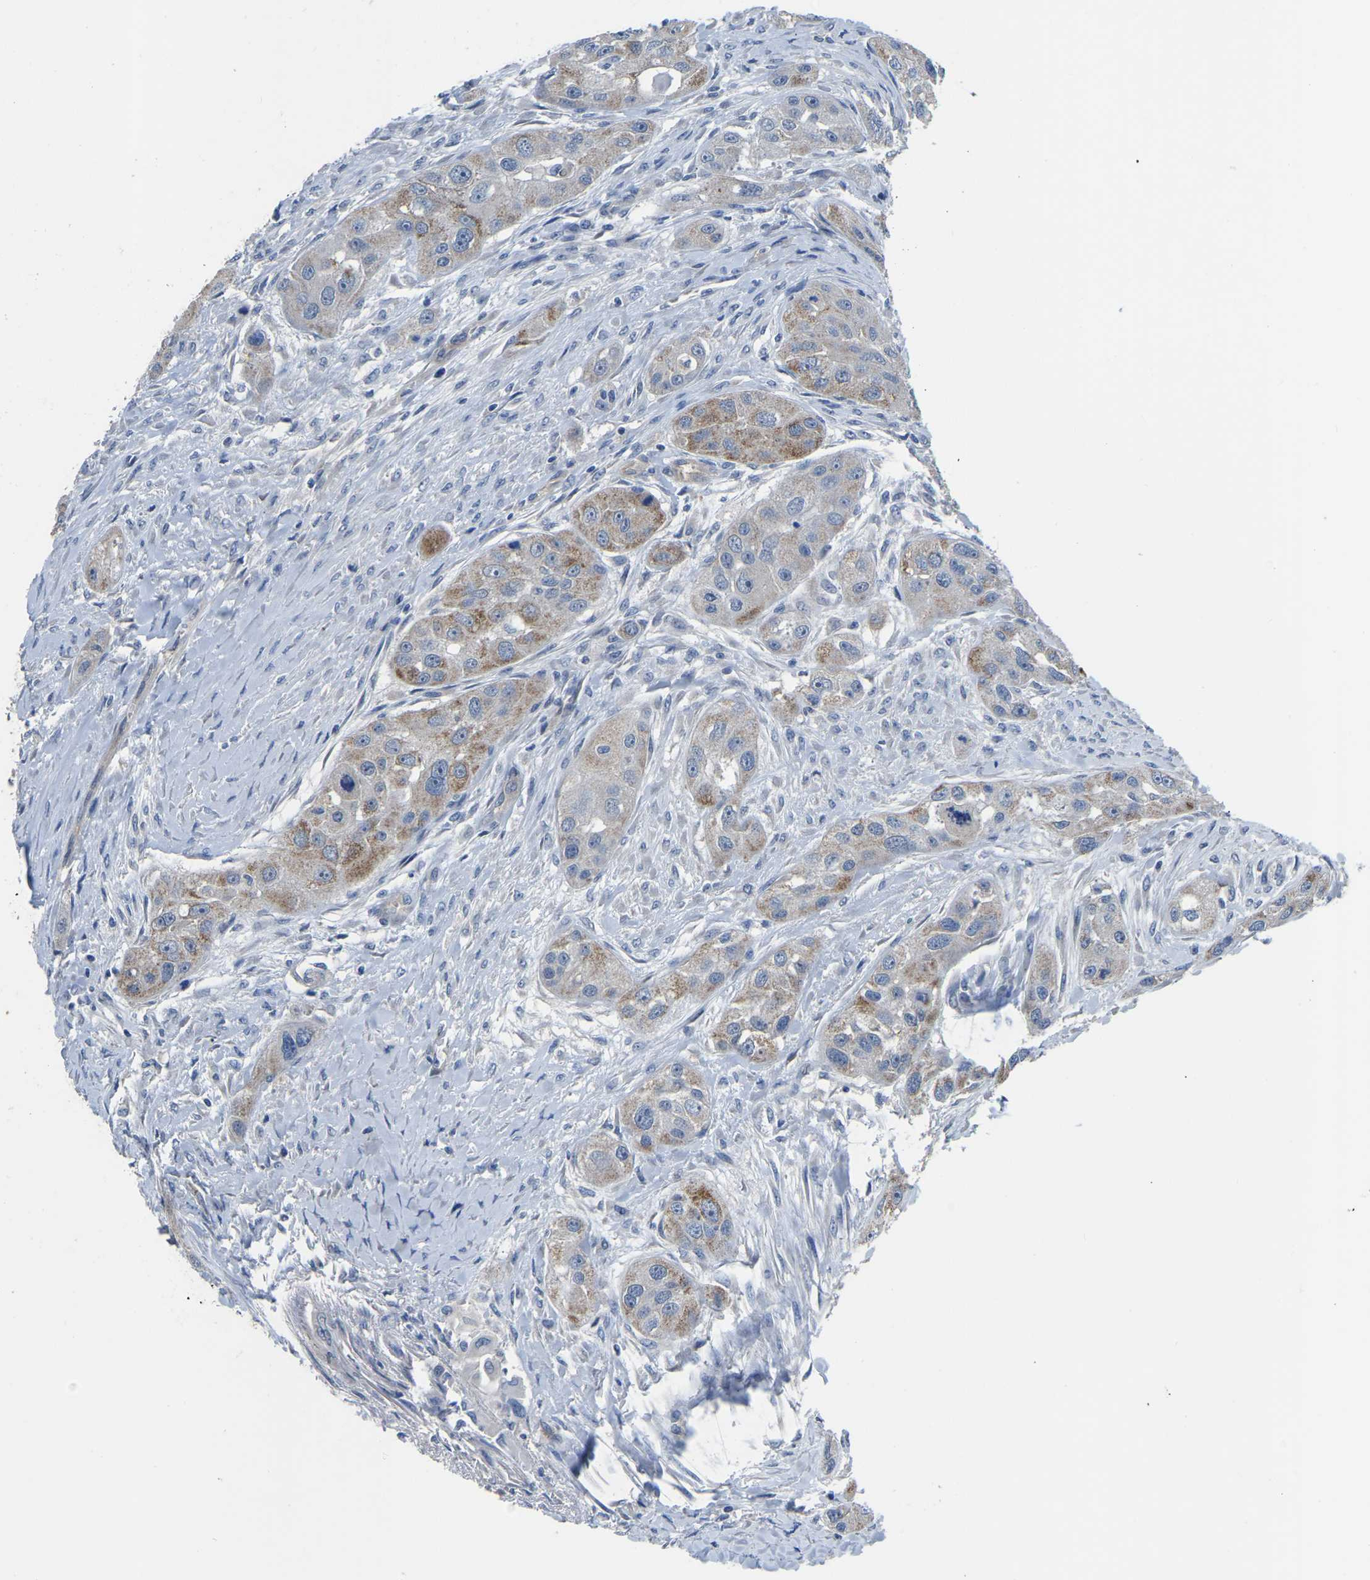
{"staining": {"intensity": "weak", "quantity": ">75%", "location": "cytoplasmic/membranous"}, "tissue": "head and neck cancer", "cell_type": "Tumor cells", "image_type": "cancer", "snomed": [{"axis": "morphology", "description": "Normal tissue, NOS"}, {"axis": "morphology", "description": "Squamous cell carcinoma, NOS"}, {"axis": "topography", "description": "Skeletal muscle"}, {"axis": "topography", "description": "Head-Neck"}], "caption": "Tumor cells demonstrate weak cytoplasmic/membranous expression in about >75% of cells in head and neck squamous cell carcinoma.", "gene": "HIGD2B", "patient": {"sex": "male", "age": 51}}